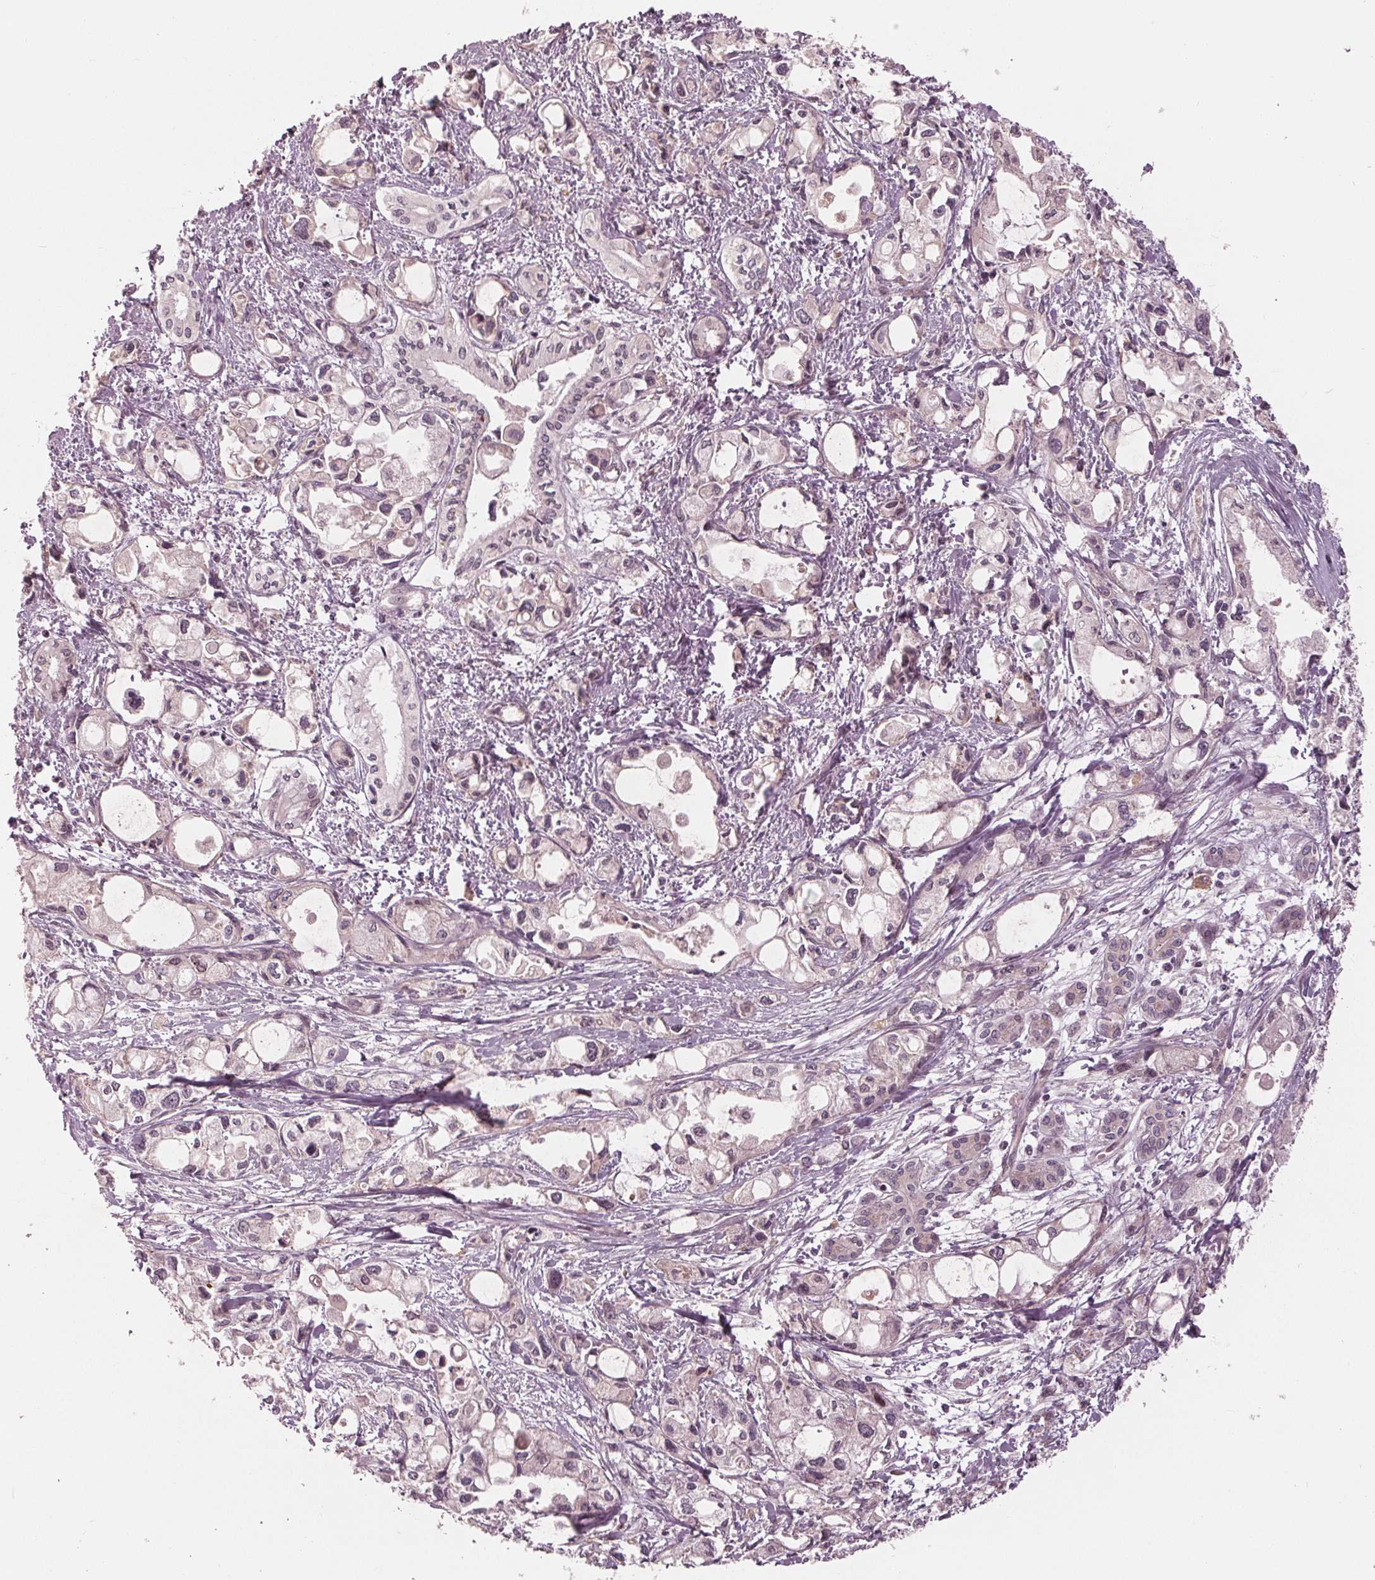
{"staining": {"intensity": "negative", "quantity": "none", "location": "none"}, "tissue": "pancreatic cancer", "cell_type": "Tumor cells", "image_type": "cancer", "snomed": [{"axis": "morphology", "description": "Adenocarcinoma, NOS"}, {"axis": "topography", "description": "Pancreas"}], "caption": "Pancreatic adenocarcinoma was stained to show a protein in brown. There is no significant staining in tumor cells.", "gene": "ZNF471", "patient": {"sex": "female", "age": 61}}